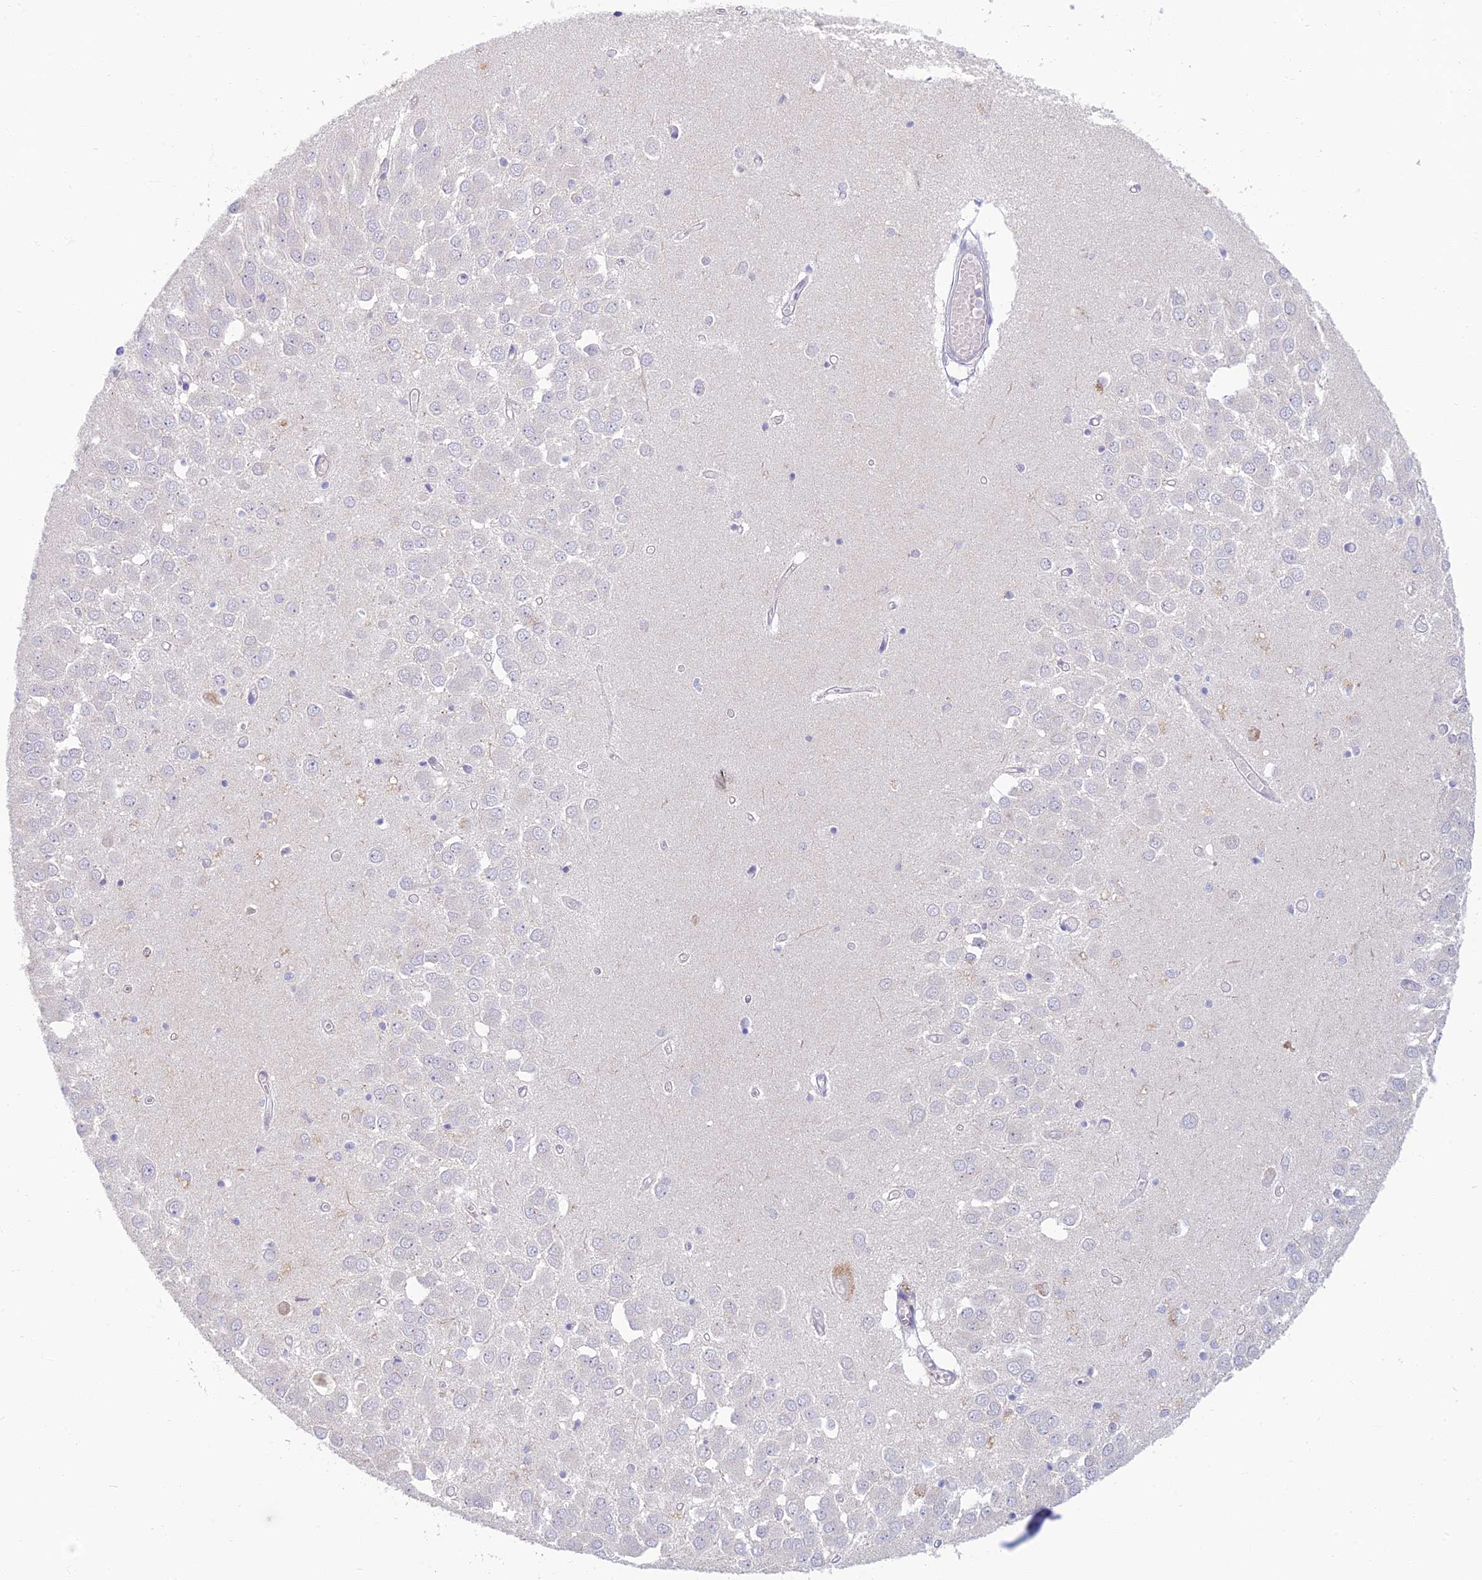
{"staining": {"intensity": "negative", "quantity": "none", "location": "none"}, "tissue": "hippocampus", "cell_type": "Glial cells", "image_type": "normal", "snomed": [{"axis": "morphology", "description": "Normal tissue, NOS"}, {"axis": "topography", "description": "Hippocampus"}], "caption": "Glial cells show no significant protein expression in unremarkable hippocampus. (IHC, brightfield microscopy, high magnification).", "gene": "SLC25A41", "patient": {"sex": "male", "age": 70}}